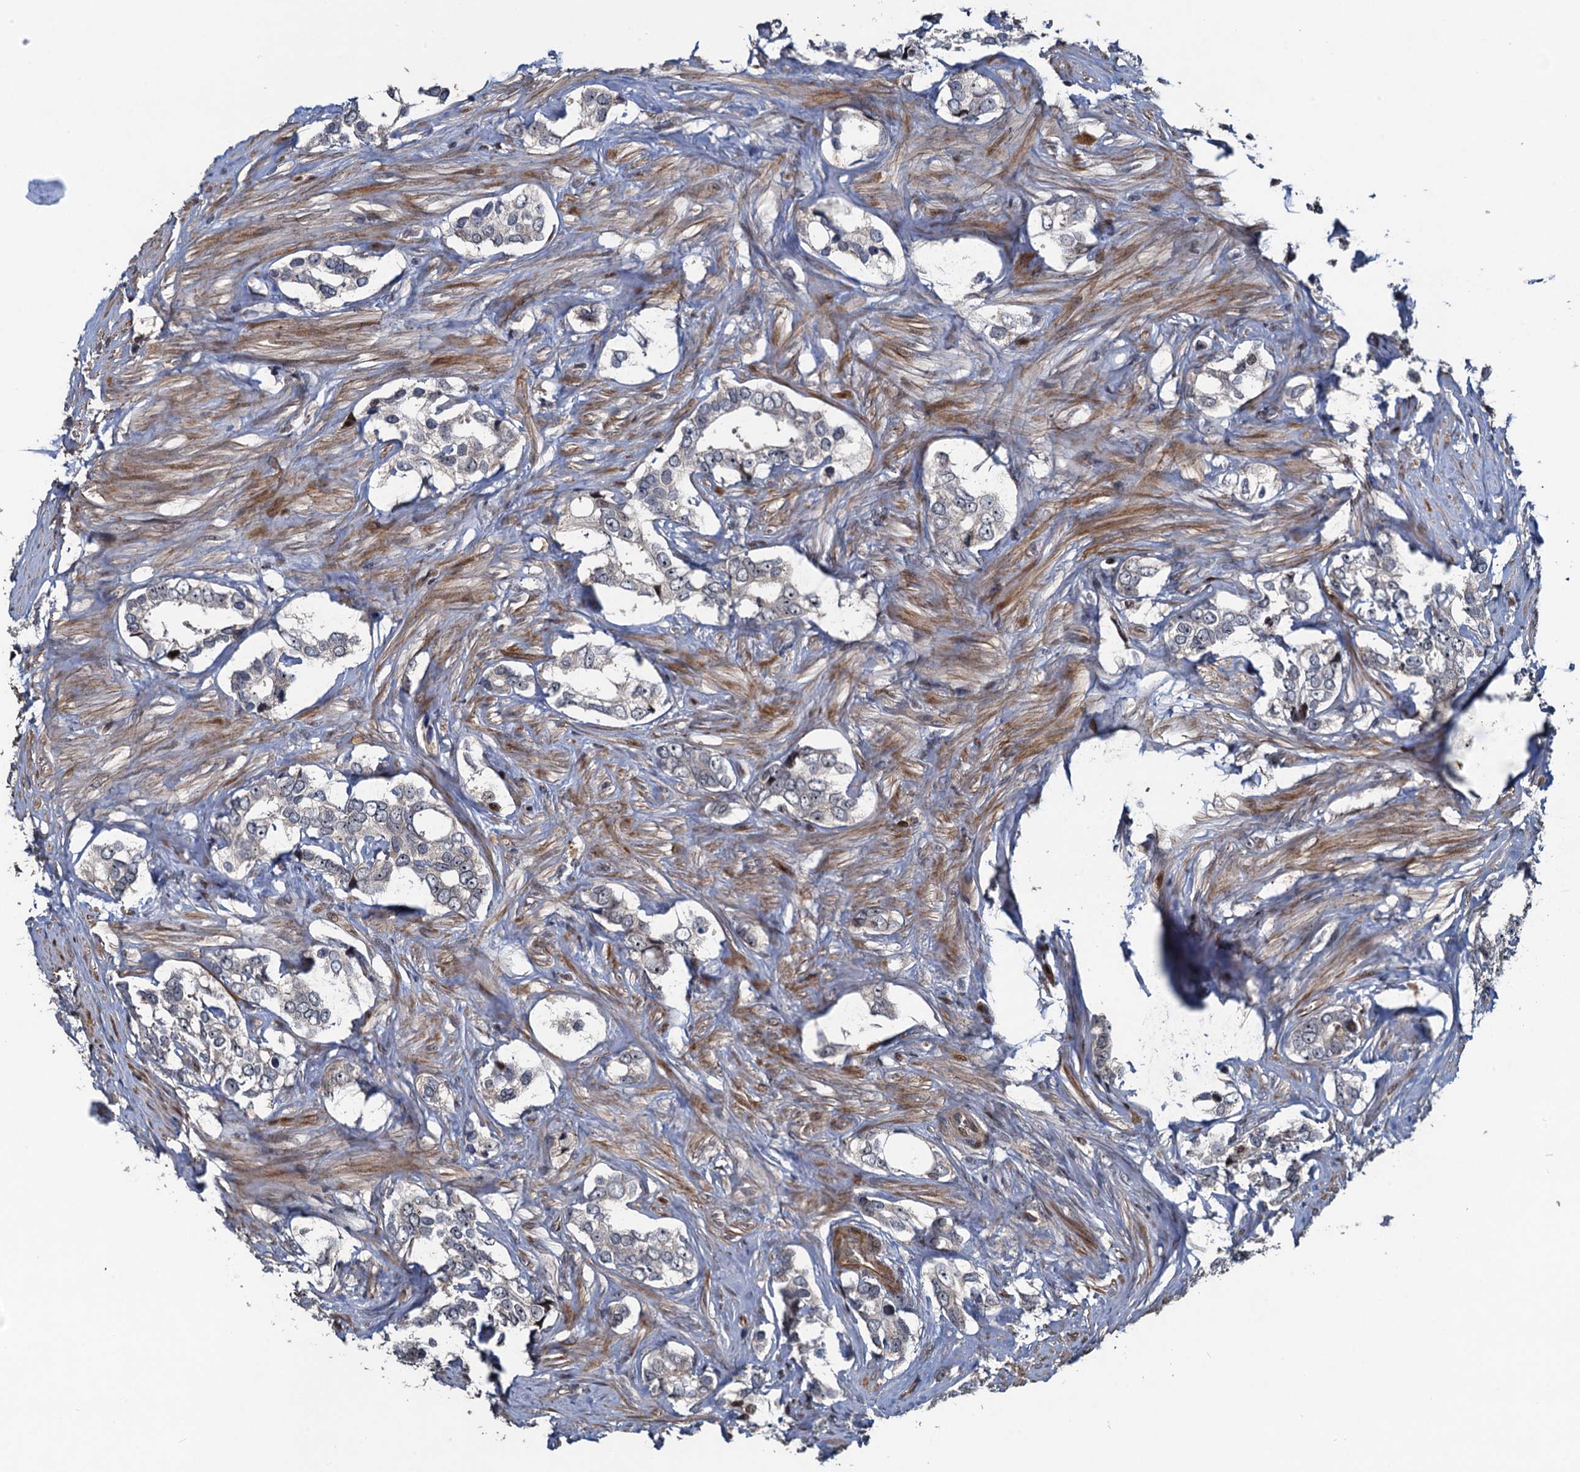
{"staining": {"intensity": "weak", "quantity": "<25%", "location": "cytoplasmic/membranous"}, "tissue": "prostate cancer", "cell_type": "Tumor cells", "image_type": "cancer", "snomed": [{"axis": "morphology", "description": "Adenocarcinoma, High grade"}, {"axis": "topography", "description": "Prostate"}], "caption": "IHC micrograph of neoplastic tissue: high-grade adenocarcinoma (prostate) stained with DAB (3,3'-diaminobenzidine) demonstrates no significant protein staining in tumor cells.", "gene": "ATOSA", "patient": {"sex": "male", "age": 66}}